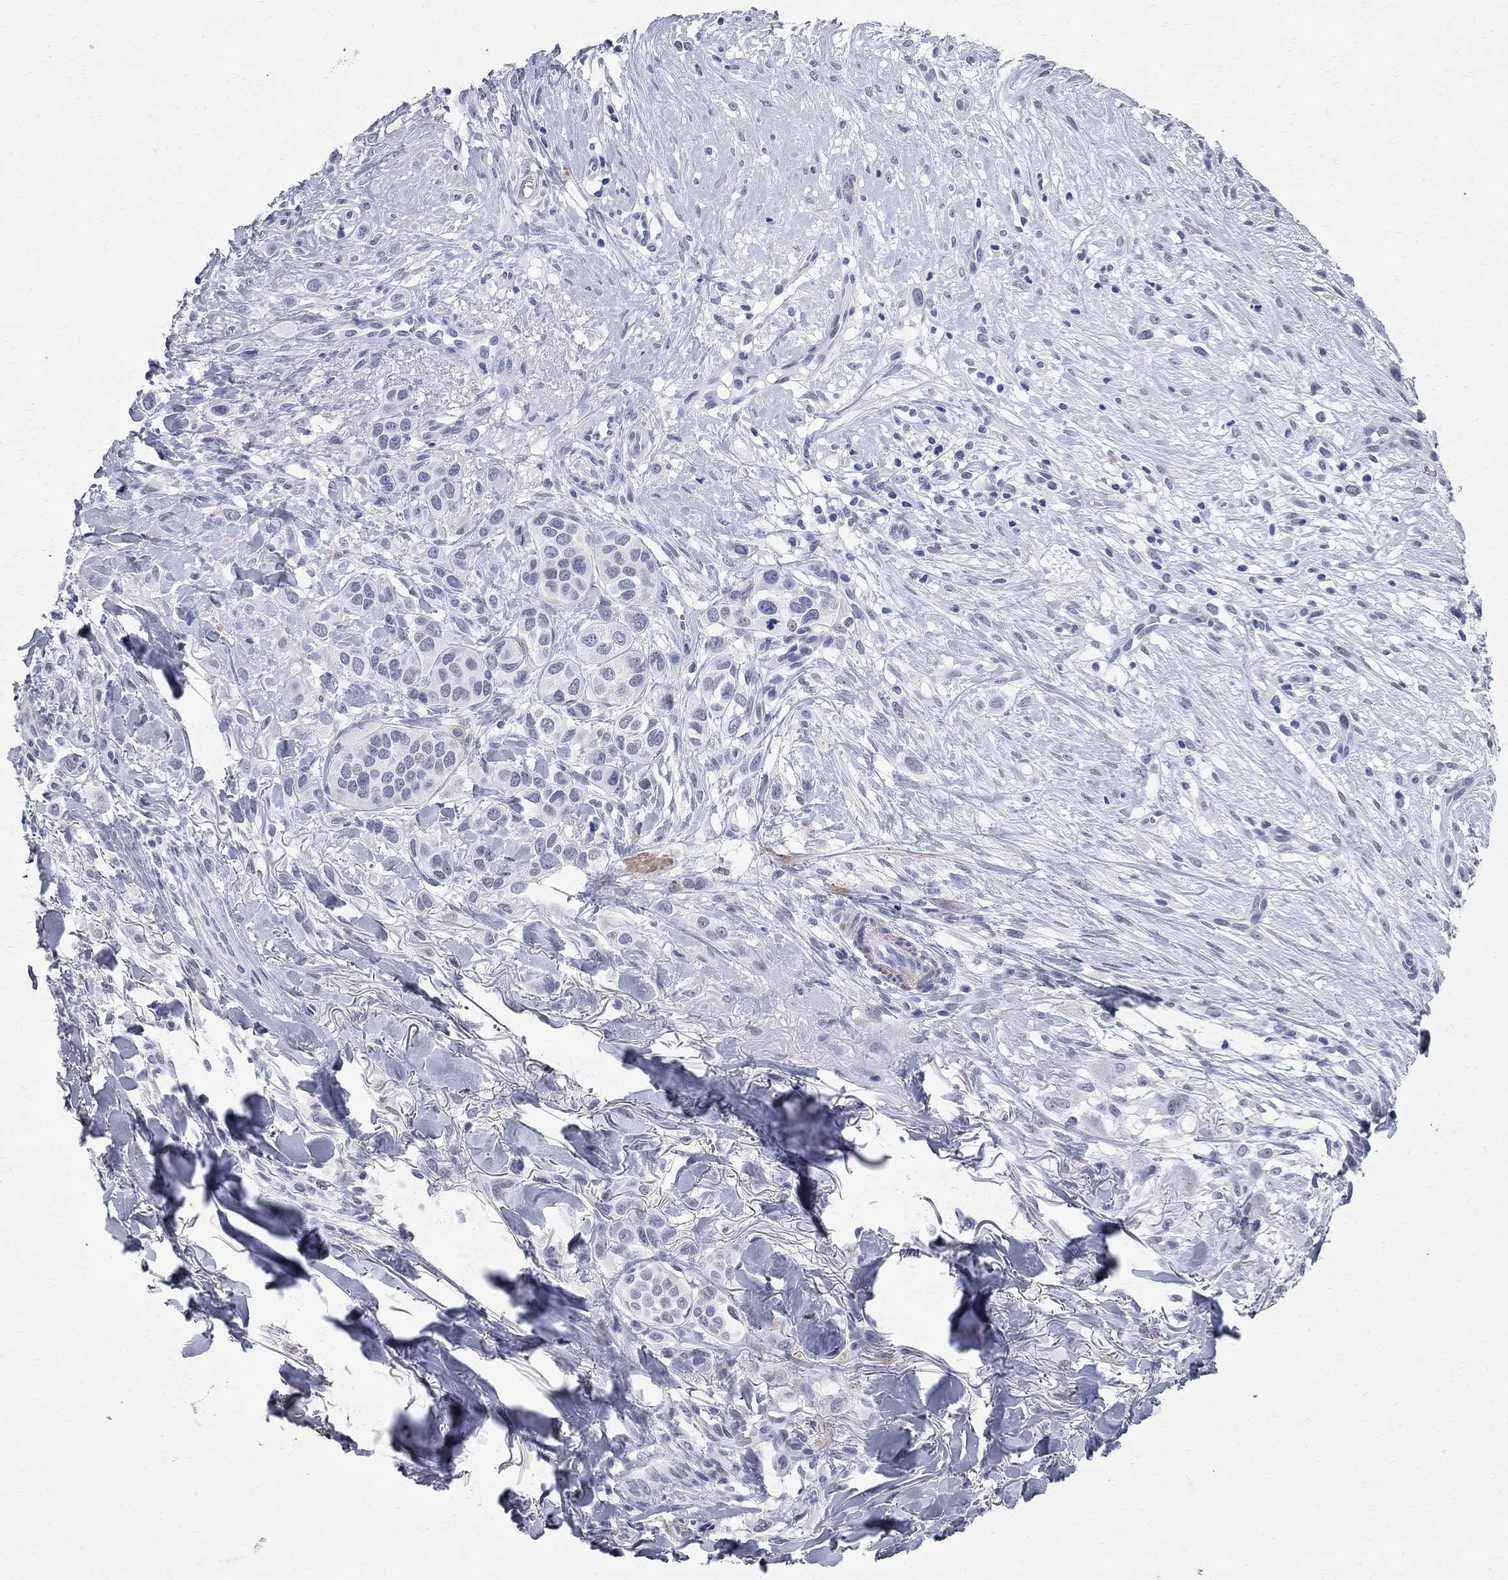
{"staining": {"intensity": "negative", "quantity": "none", "location": "none"}, "tissue": "melanoma", "cell_type": "Tumor cells", "image_type": "cancer", "snomed": [{"axis": "morphology", "description": "Malignant melanoma, NOS"}, {"axis": "topography", "description": "Skin"}], "caption": "Tumor cells show no significant protein positivity in malignant melanoma.", "gene": "BPIFB1", "patient": {"sex": "male", "age": 57}}